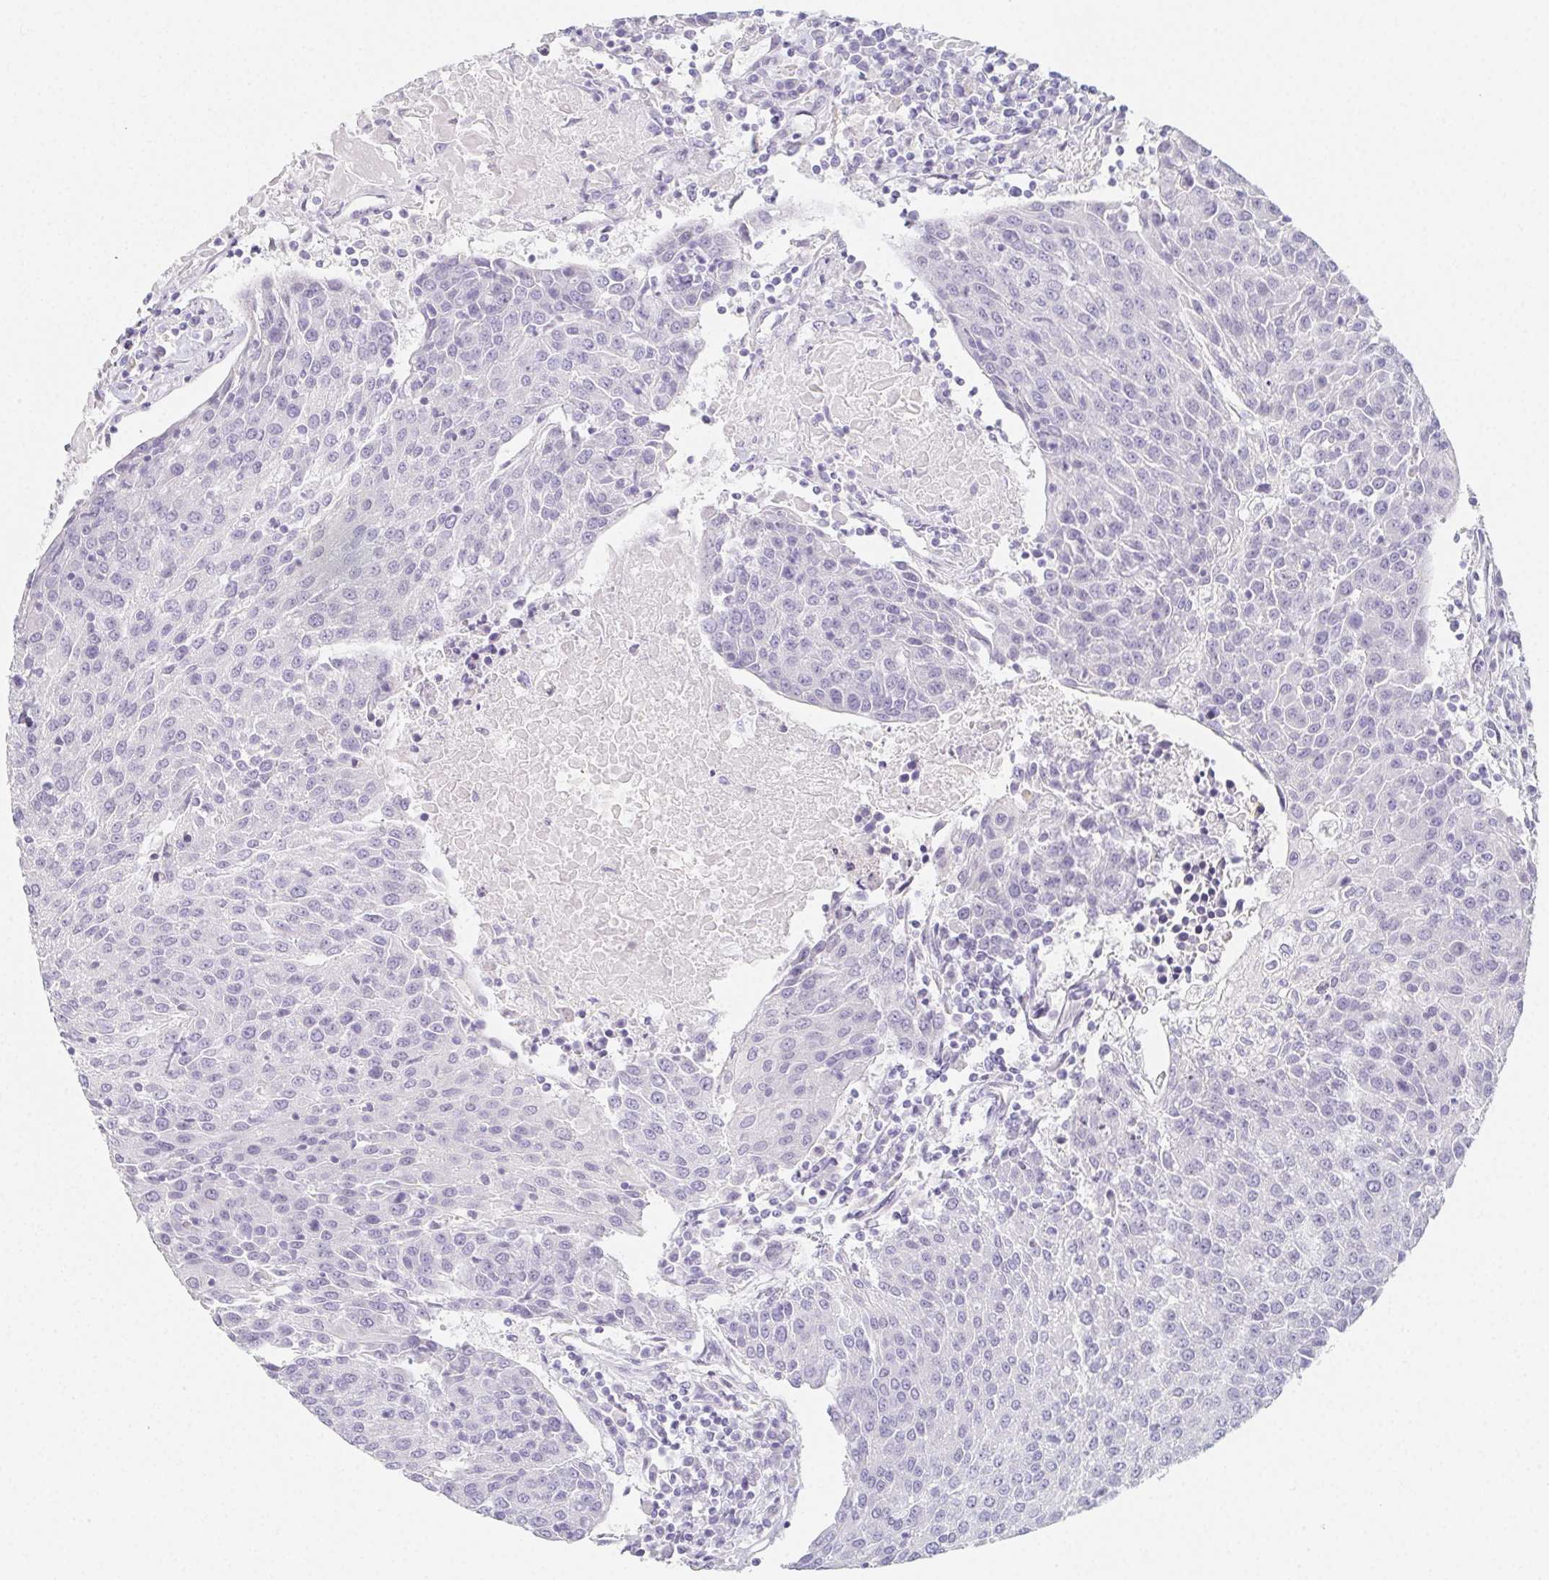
{"staining": {"intensity": "negative", "quantity": "none", "location": "none"}, "tissue": "urothelial cancer", "cell_type": "Tumor cells", "image_type": "cancer", "snomed": [{"axis": "morphology", "description": "Urothelial carcinoma, High grade"}, {"axis": "topography", "description": "Urinary bladder"}], "caption": "High-grade urothelial carcinoma stained for a protein using immunohistochemistry exhibits no positivity tumor cells.", "gene": "GLIPR1L1", "patient": {"sex": "female", "age": 85}}